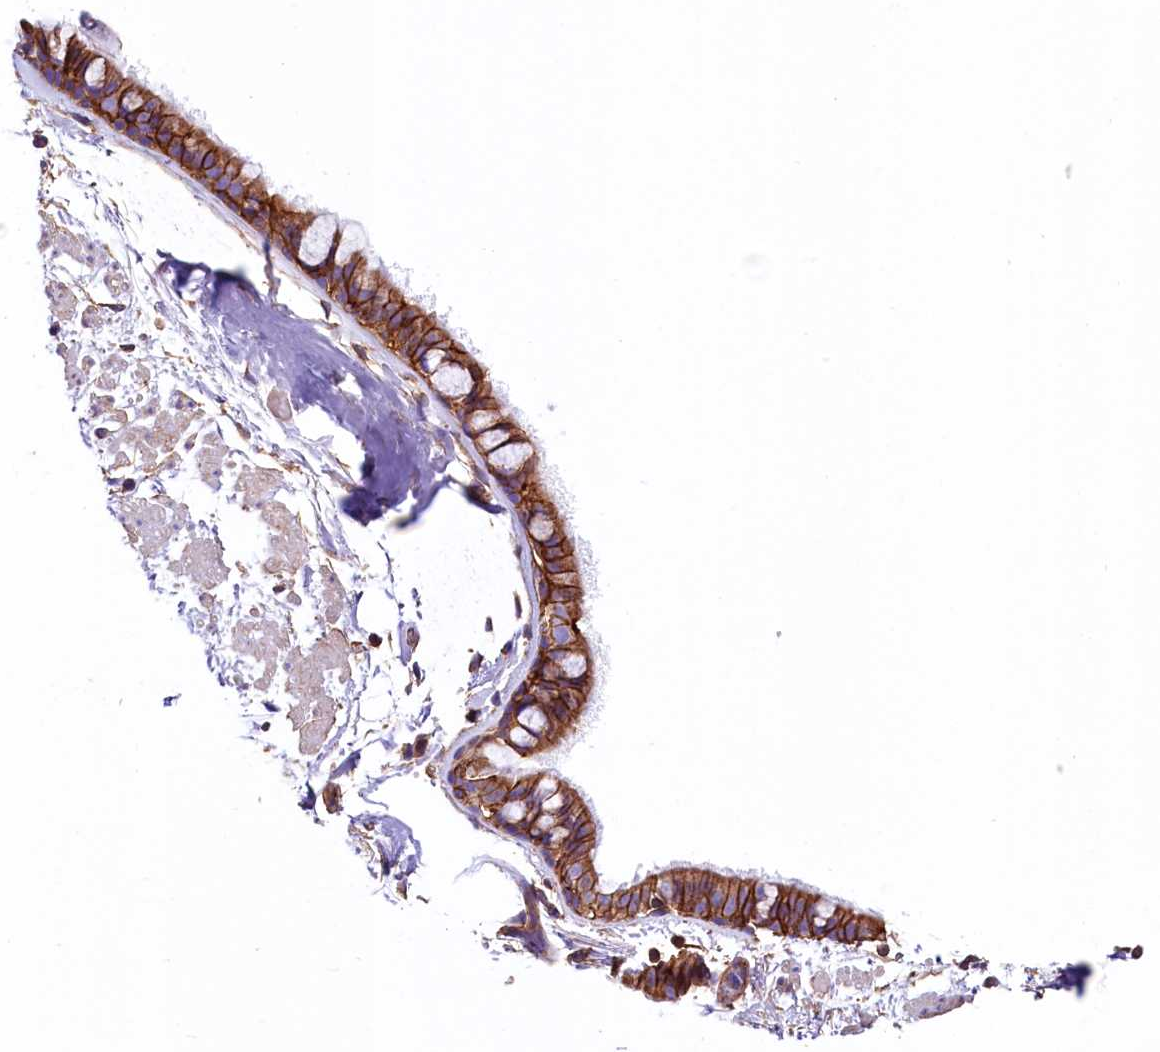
{"staining": {"intensity": "strong", "quantity": ">75%", "location": "cytoplasmic/membranous"}, "tissue": "bronchus", "cell_type": "Respiratory epithelial cells", "image_type": "normal", "snomed": [{"axis": "morphology", "description": "Normal tissue, NOS"}, {"axis": "topography", "description": "Bronchus"}], "caption": "This histopathology image demonstrates IHC staining of normal bronchus, with high strong cytoplasmic/membranous expression in approximately >75% of respiratory epithelial cells.", "gene": "ATP2B4", "patient": {"sex": "male", "age": 65}}